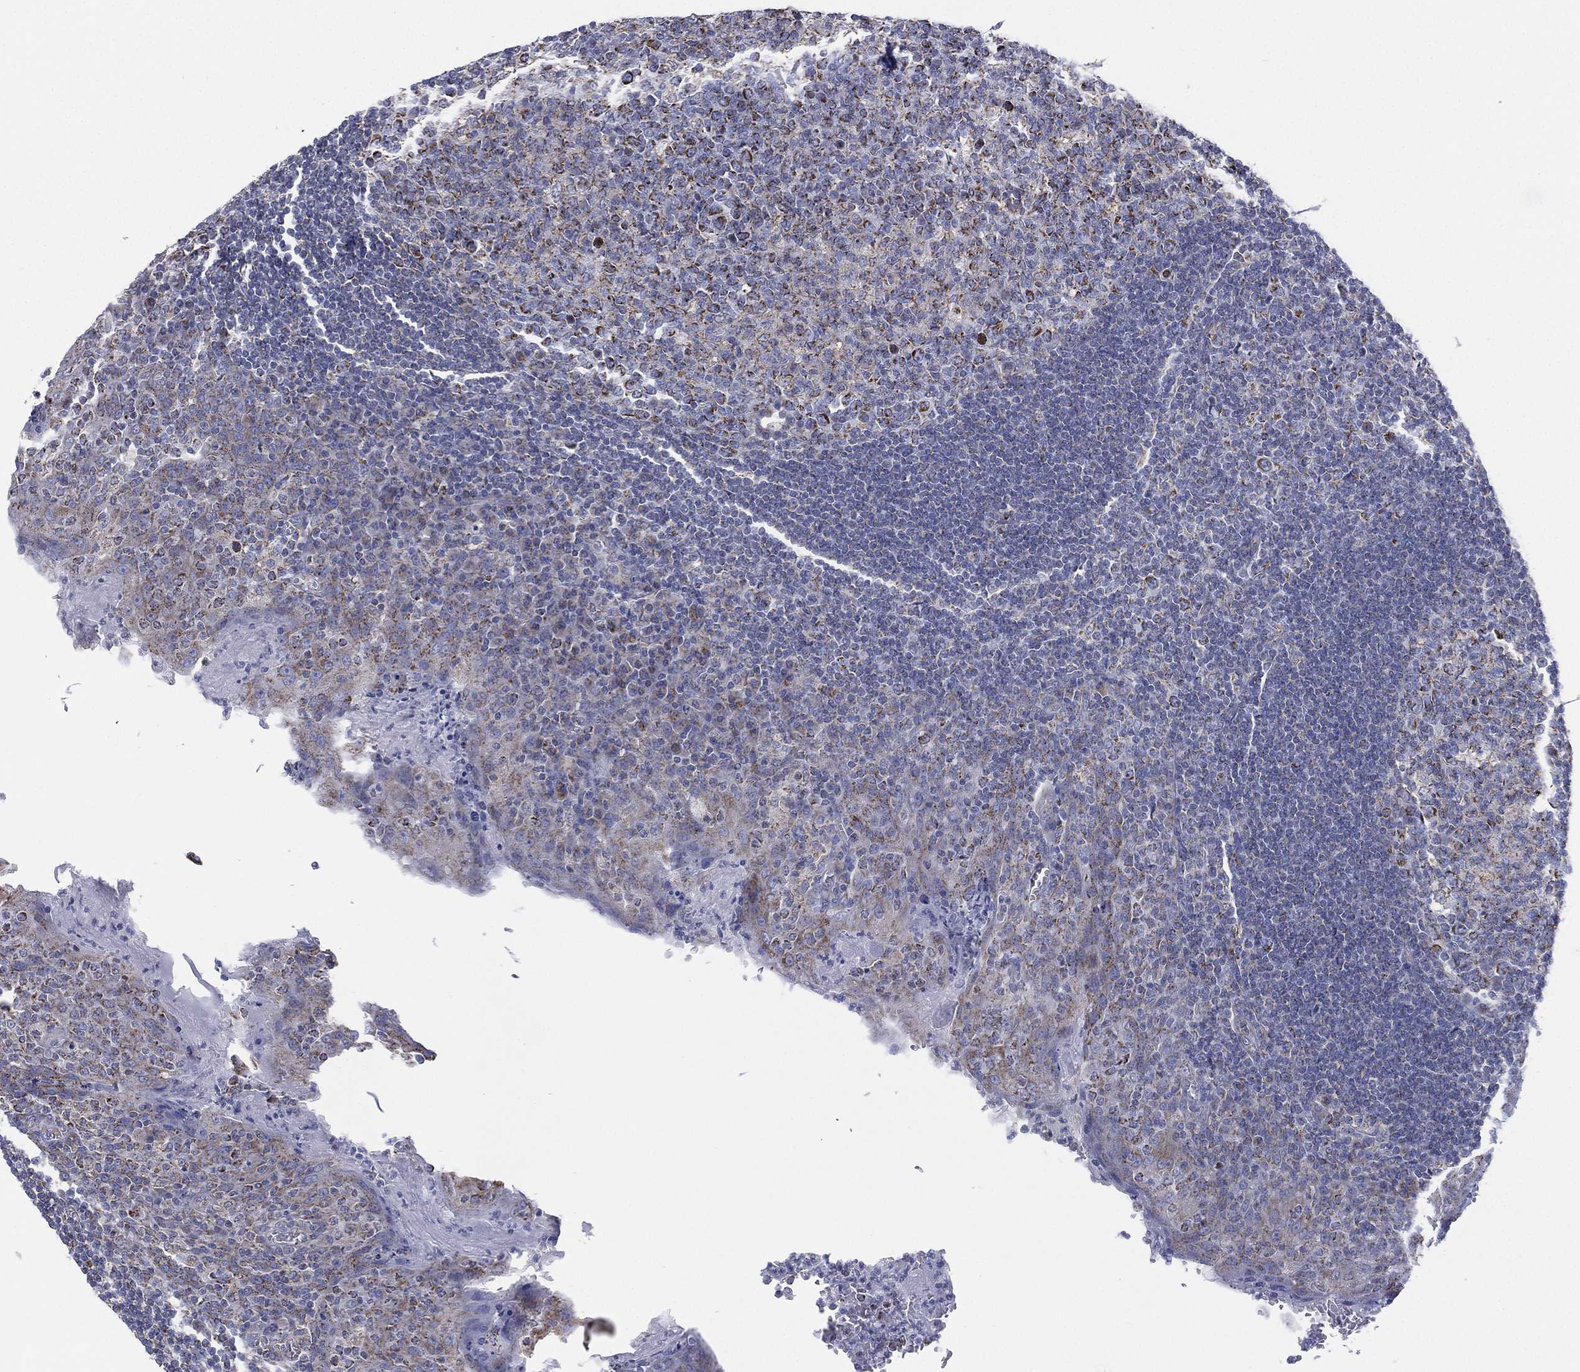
{"staining": {"intensity": "moderate", "quantity": "<25%", "location": "cytoplasmic/membranous"}, "tissue": "tonsil", "cell_type": "Germinal center cells", "image_type": "normal", "snomed": [{"axis": "morphology", "description": "Normal tissue, NOS"}, {"axis": "topography", "description": "Tonsil"}], "caption": "Brown immunohistochemical staining in normal tonsil reveals moderate cytoplasmic/membranous positivity in approximately <25% of germinal center cells. The staining is performed using DAB (3,3'-diaminobenzidine) brown chromogen to label protein expression. The nuclei are counter-stained blue using hematoxylin.", "gene": "INA", "patient": {"sex": "female", "age": 13}}